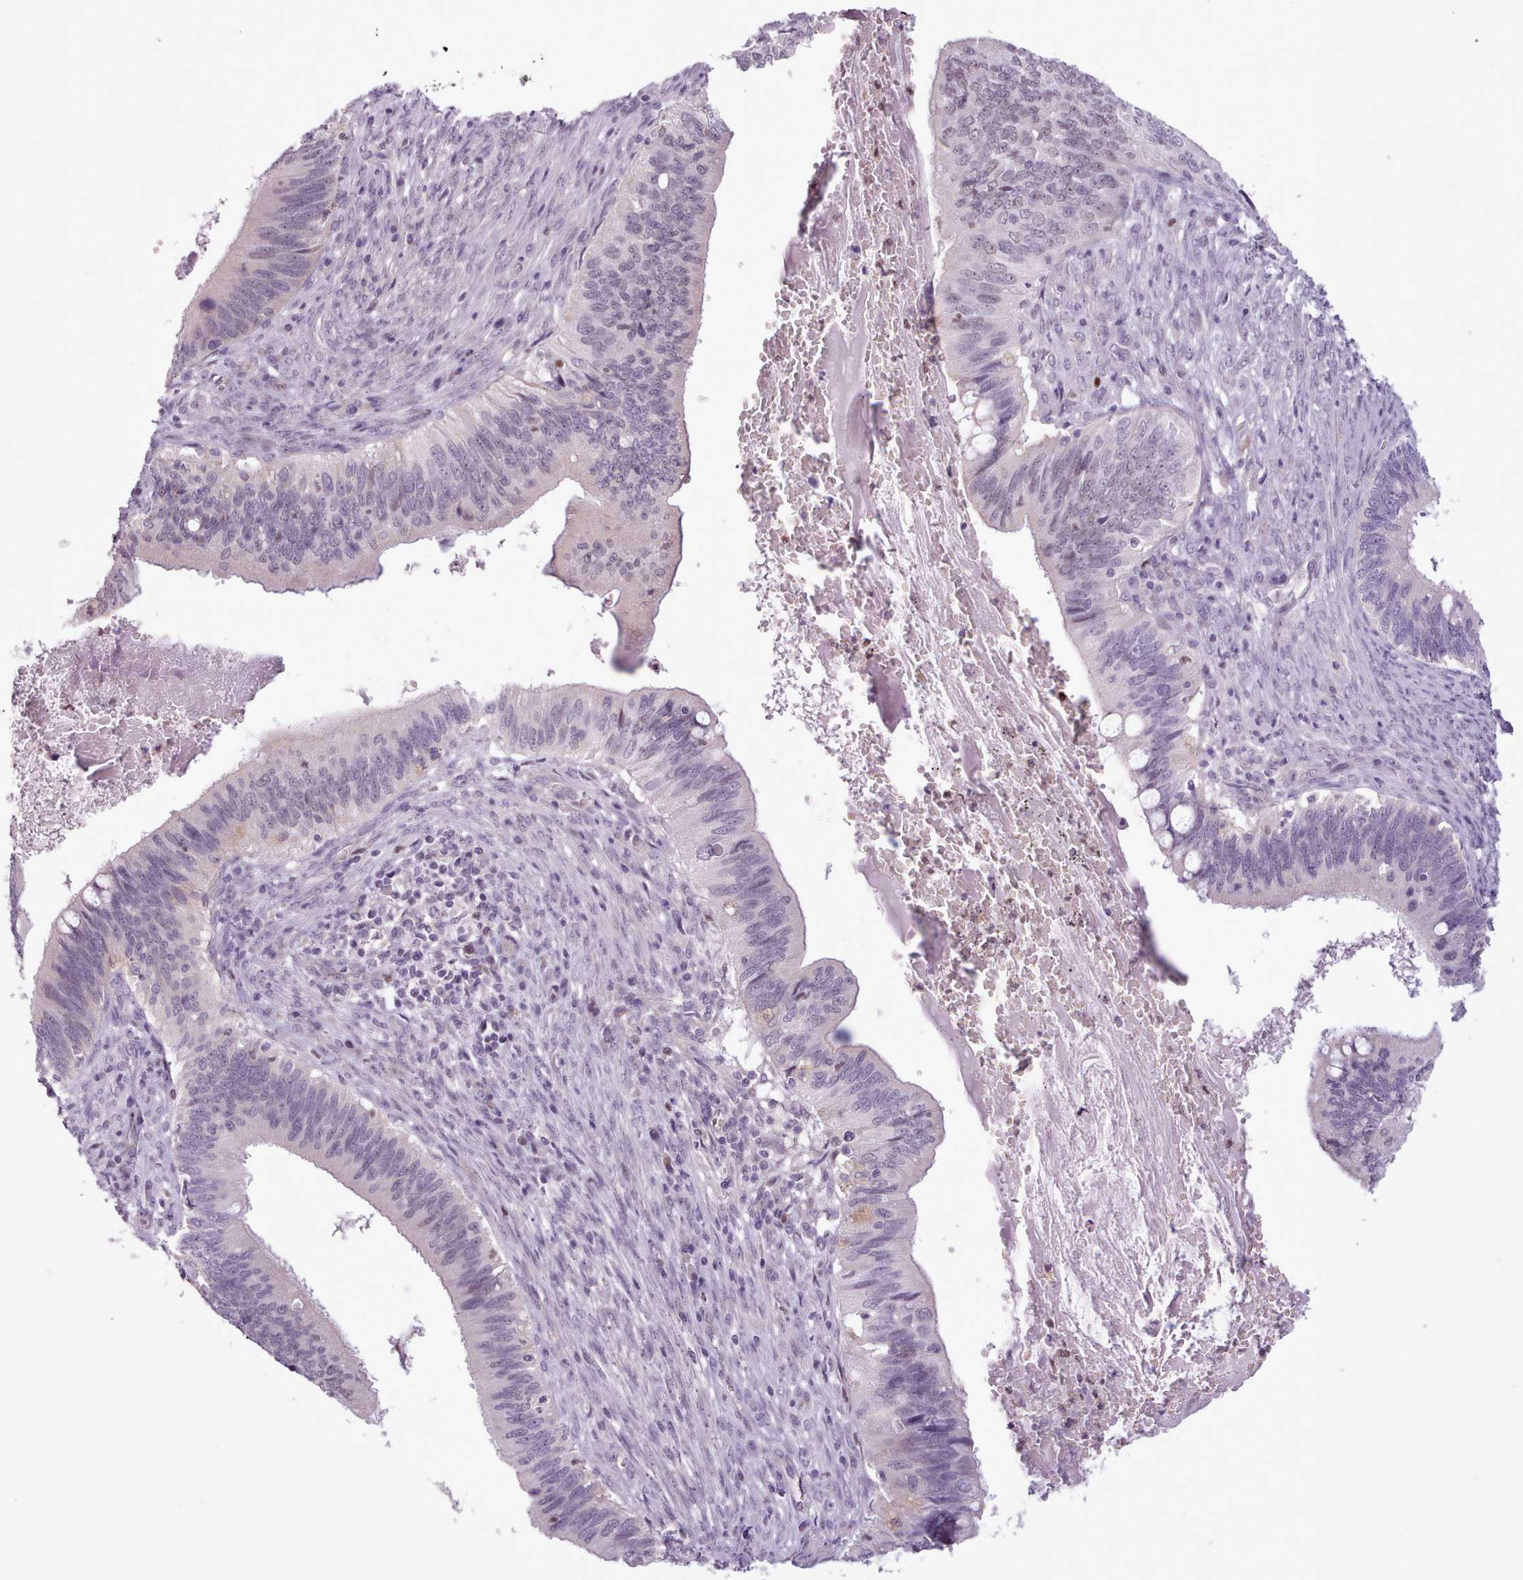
{"staining": {"intensity": "negative", "quantity": "none", "location": "none"}, "tissue": "cervical cancer", "cell_type": "Tumor cells", "image_type": "cancer", "snomed": [{"axis": "morphology", "description": "Adenocarcinoma, NOS"}, {"axis": "topography", "description": "Cervix"}], "caption": "The histopathology image reveals no staining of tumor cells in cervical cancer (adenocarcinoma).", "gene": "SLURP1", "patient": {"sex": "female", "age": 42}}